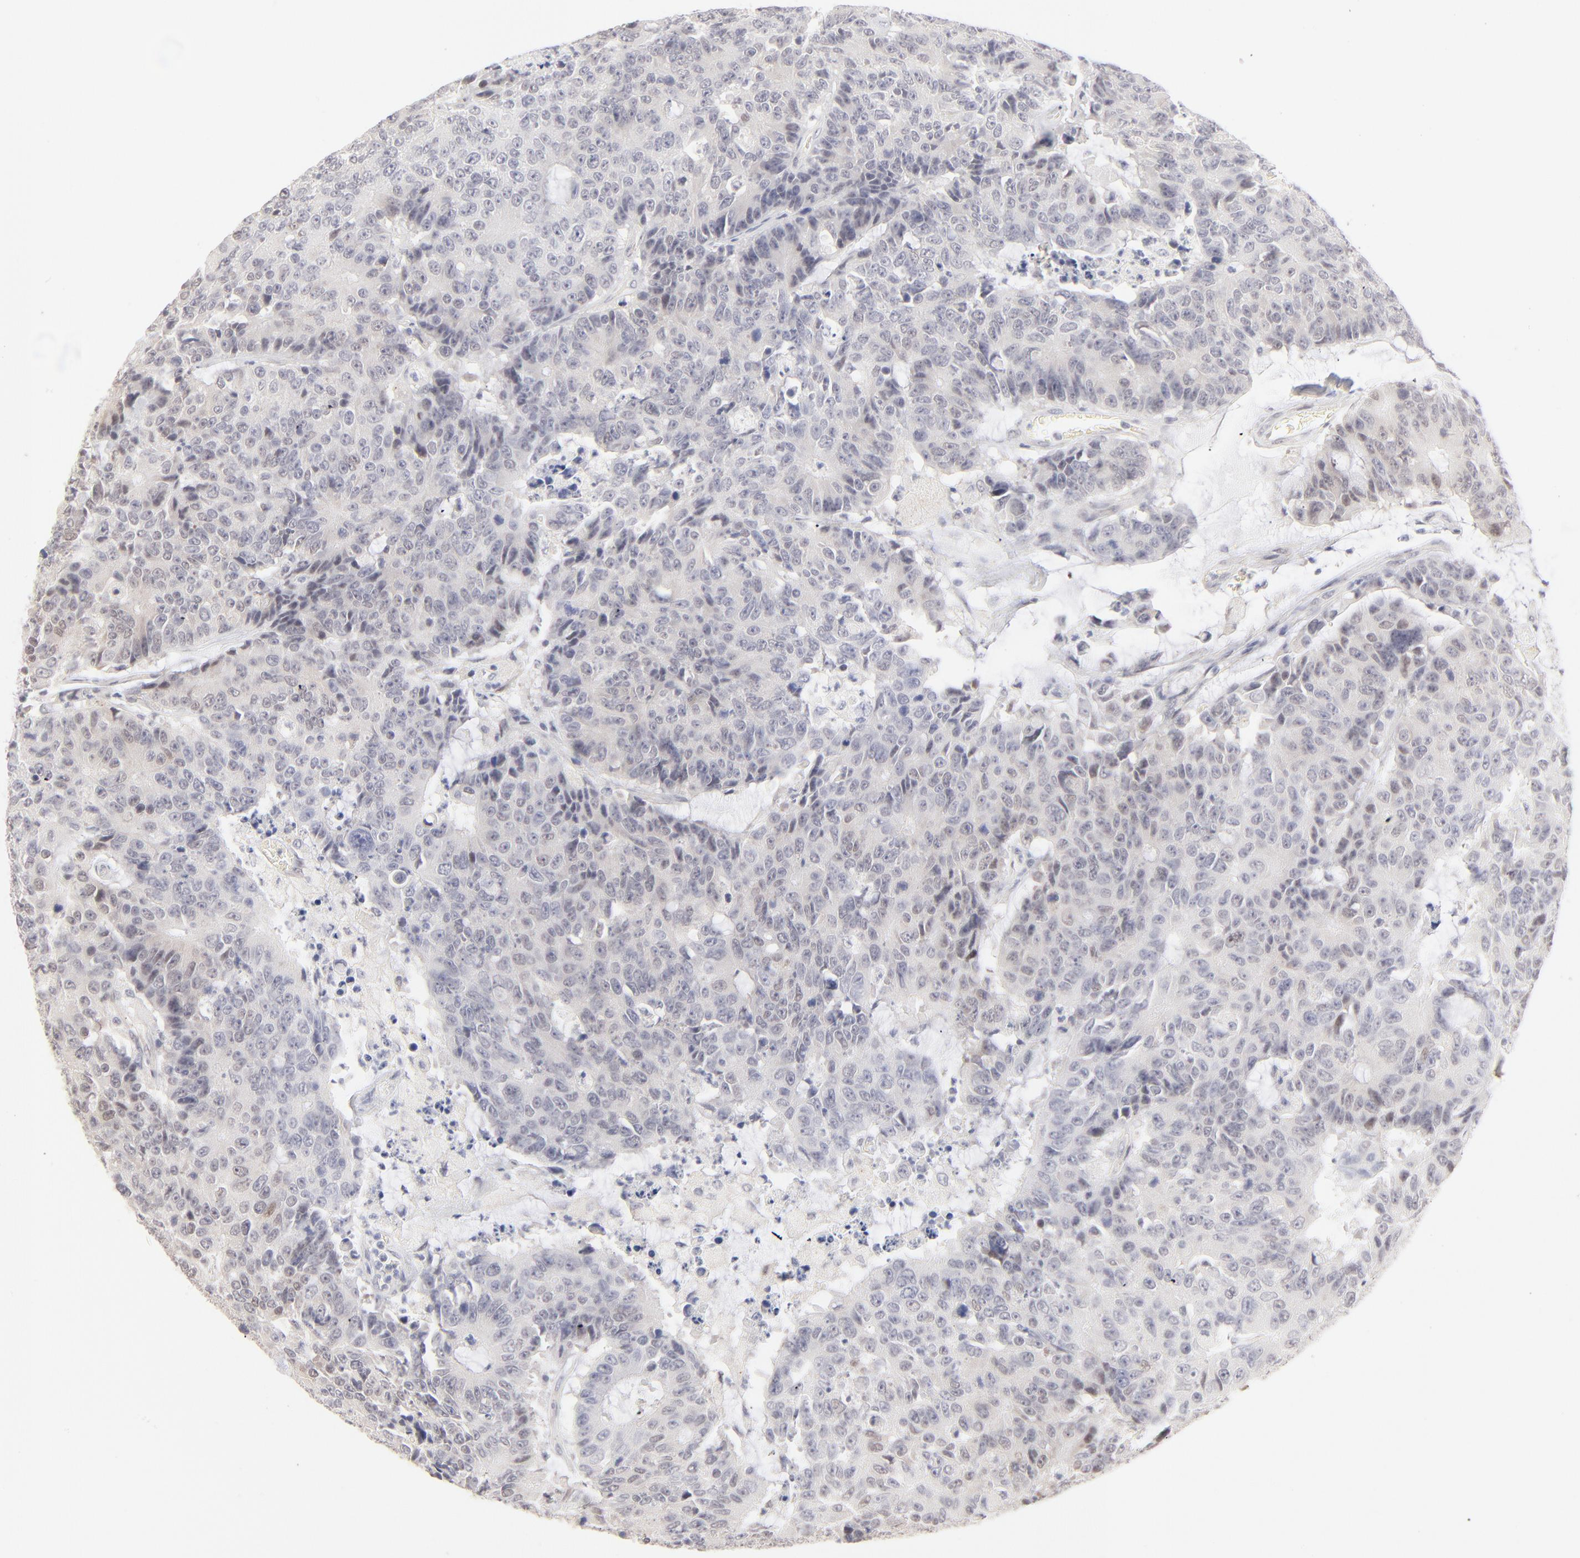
{"staining": {"intensity": "negative", "quantity": "none", "location": "none"}, "tissue": "colorectal cancer", "cell_type": "Tumor cells", "image_type": "cancer", "snomed": [{"axis": "morphology", "description": "Adenocarcinoma, NOS"}, {"axis": "topography", "description": "Colon"}], "caption": "Tumor cells show no significant expression in colorectal cancer.", "gene": "RBM3", "patient": {"sex": "female", "age": 86}}